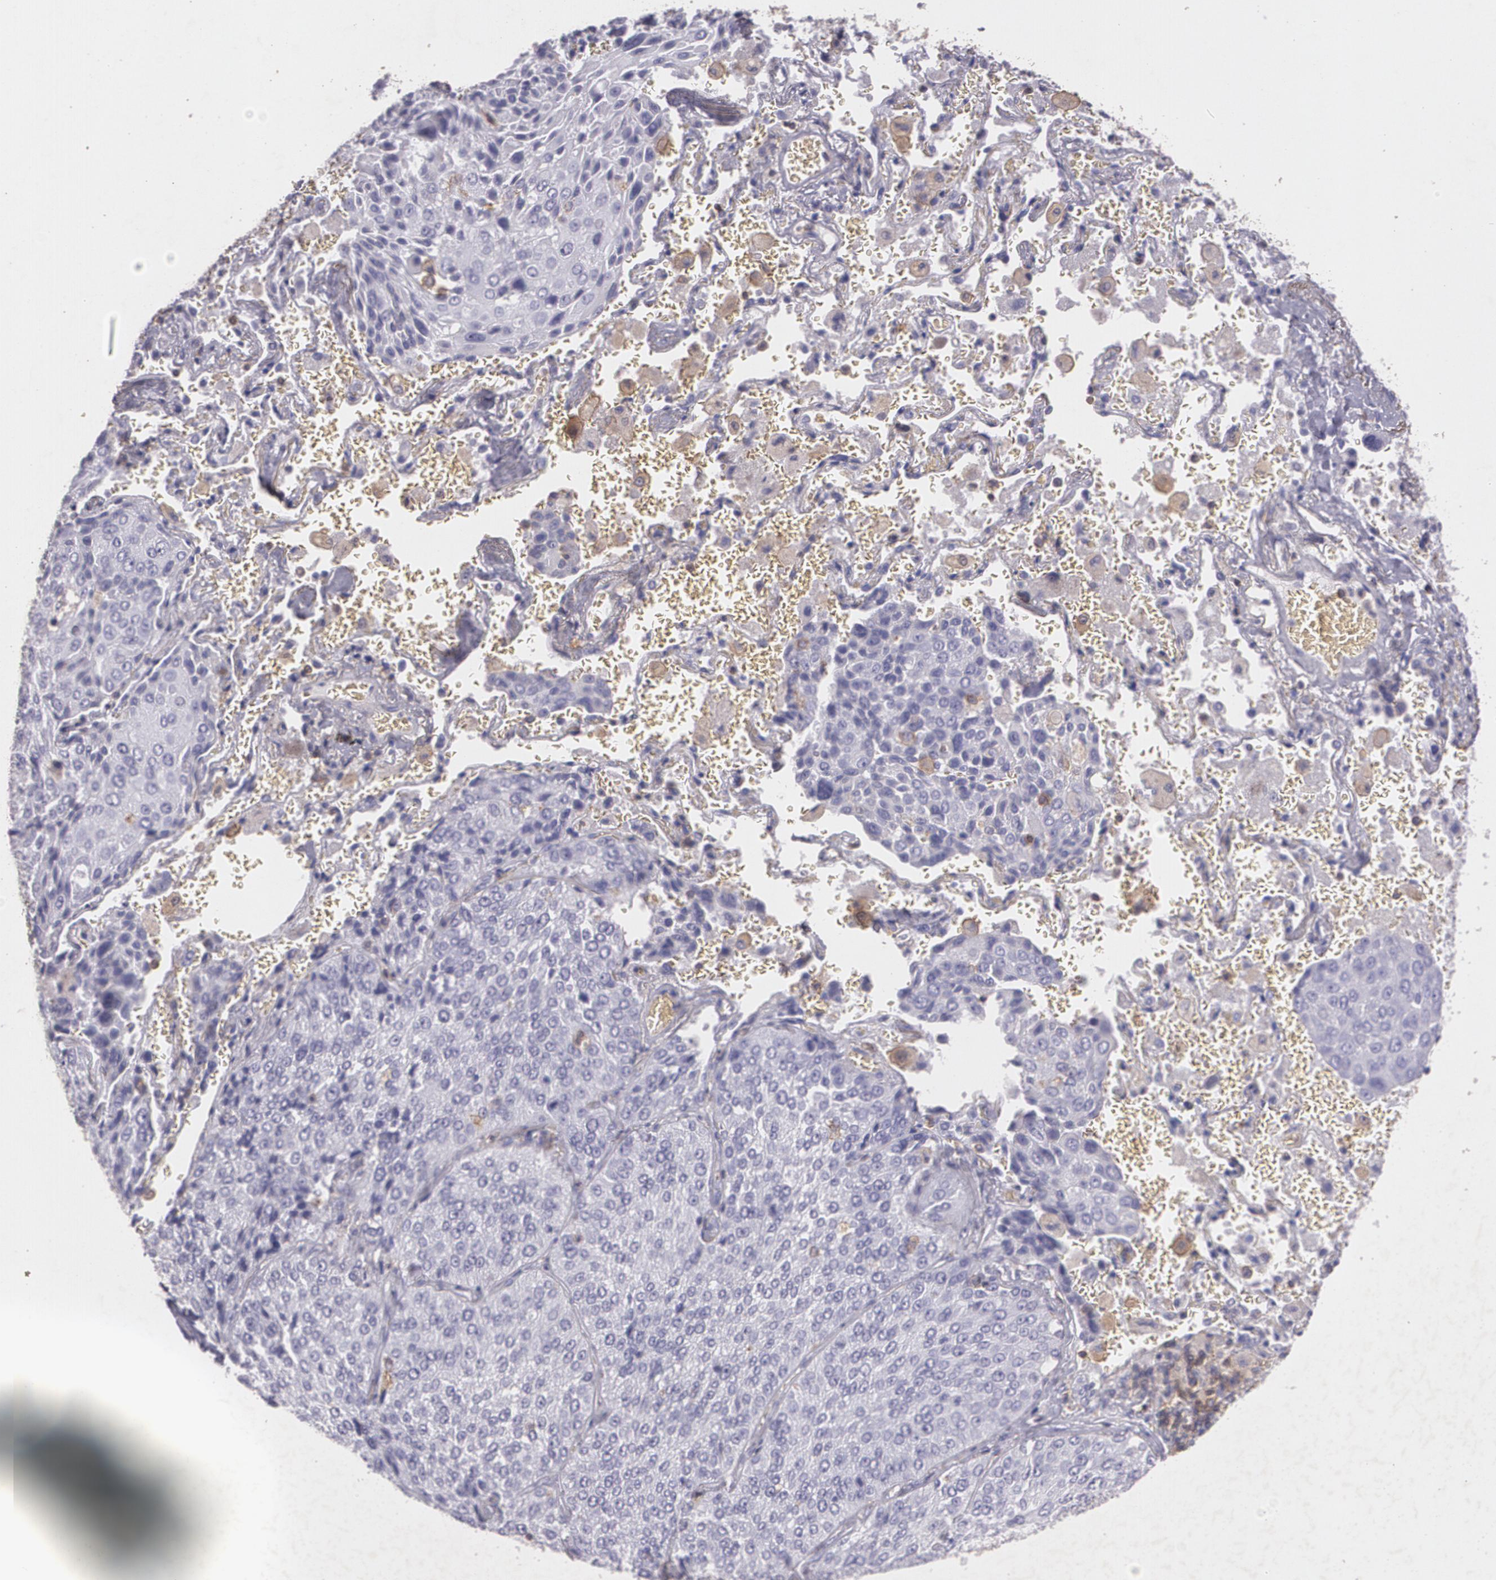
{"staining": {"intensity": "negative", "quantity": "none", "location": "none"}, "tissue": "lung cancer", "cell_type": "Tumor cells", "image_type": "cancer", "snomed": [{"axis": "morphology", "description": "Squamous cell carcinoma, NOS"}, {"axis": "topography", "description": "Lung"}], "caption": "This is an immunohistochemistry (IHC) histopathology image of lung cancer. There is no expression in tumor cells.", "gene": "TGFBR1", "patient": {"sex": "male", "age": 54}}